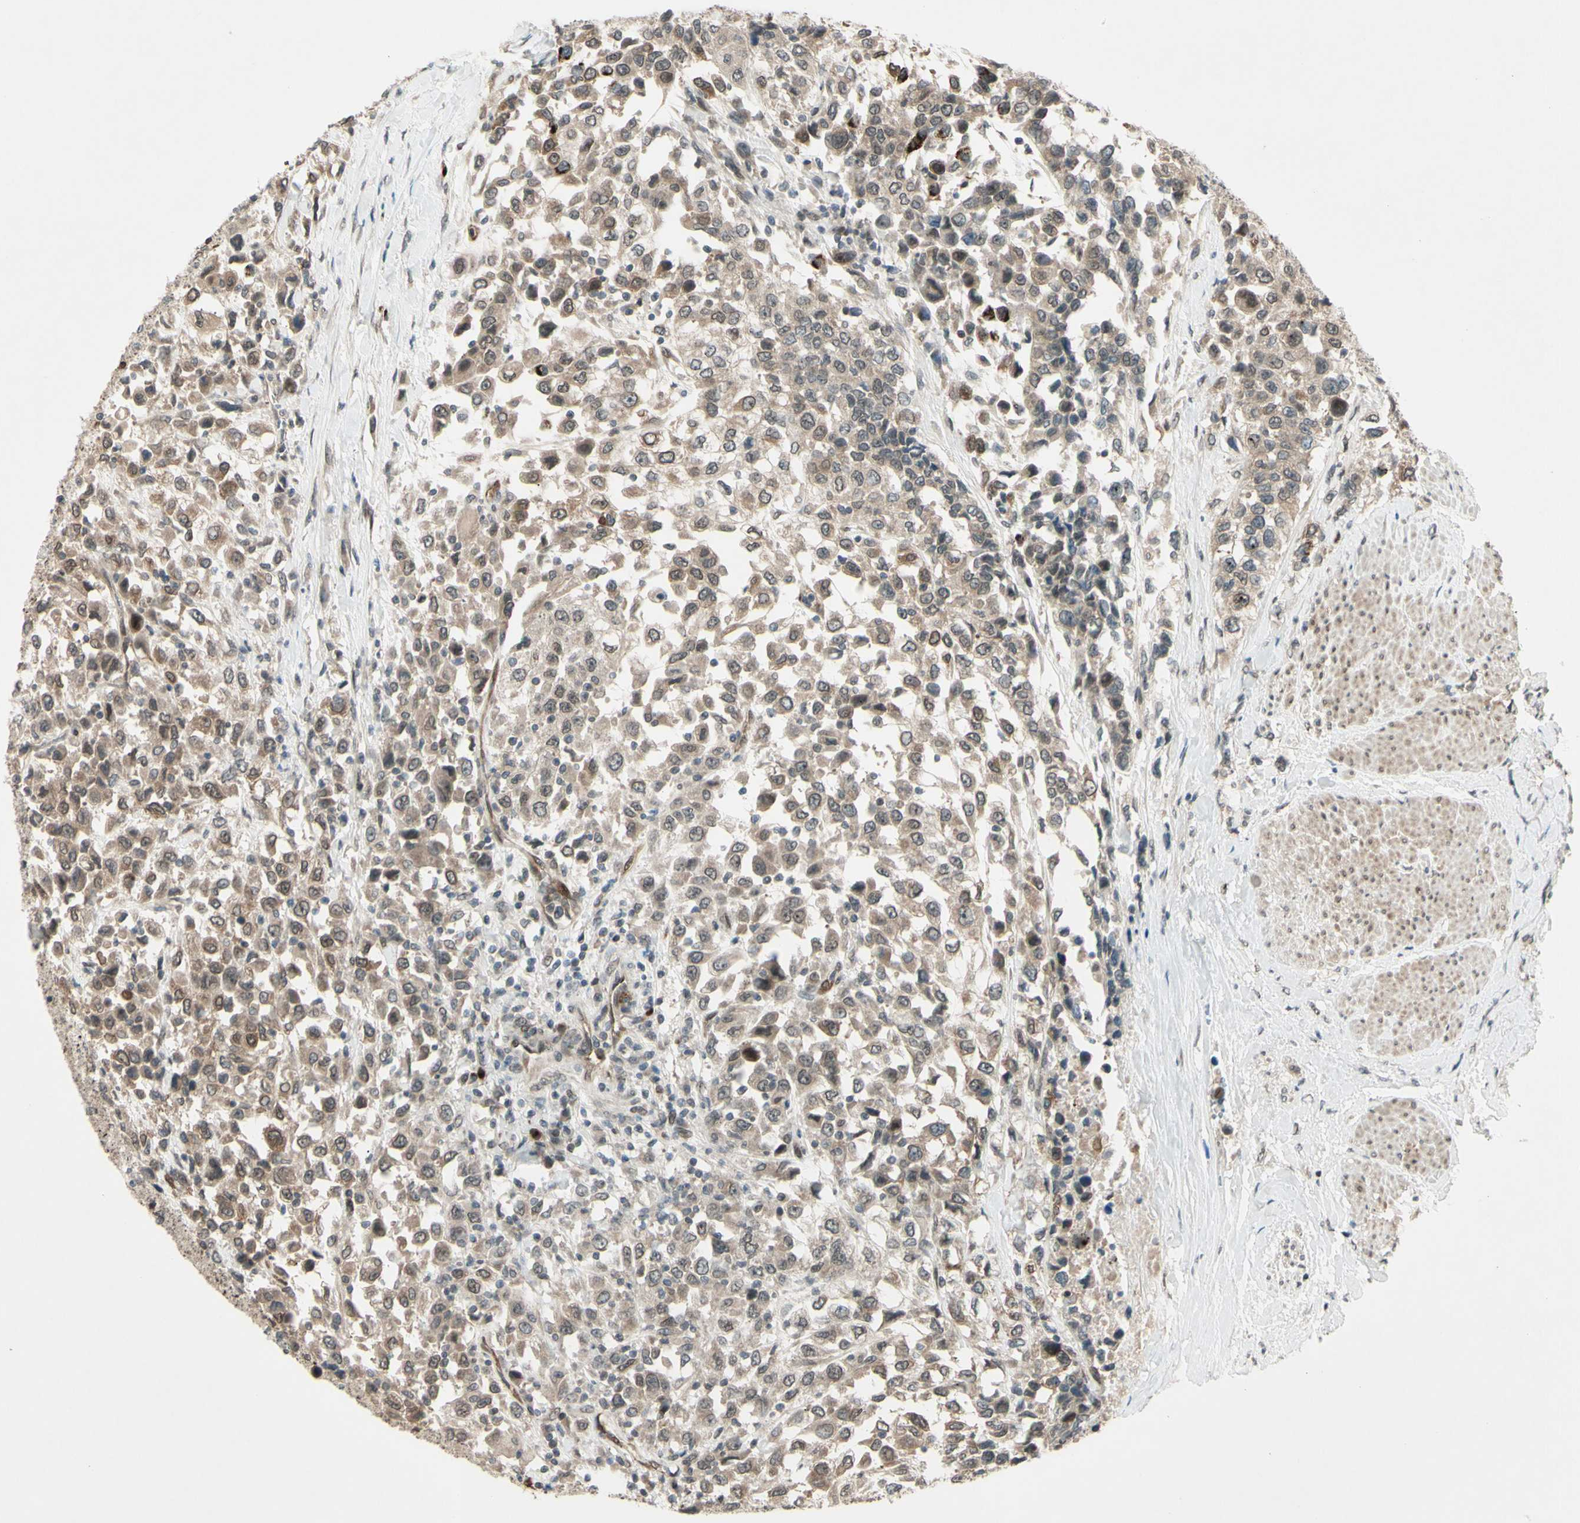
{"staining": {"intensity": "weak", "quantity": ">75%", "location": "cytoplasmic/membranous,nuclear"}, "tissue": "urothelial cancer", "cell_type": "Tumor cells", "image_type": "cancer", "snomed": [{"axis": "morphology", "description": "Urothelial carcinoma, High grade"}, {"axis": "topography", "description": "Urinary bladder"}], "caption": "DAB immunohistochemical staining of human urothelial cancer exhibits weak cytoplasmic/membranous and nuclear protein staining in about >75% of tumor cells. The staining is performed using DAB brown chromogen to label protein expression. The nuclei are counter-stained blue using hematoxylin.", "gene": "MLF2", "patient": {"sex": "female", "age": 80}}